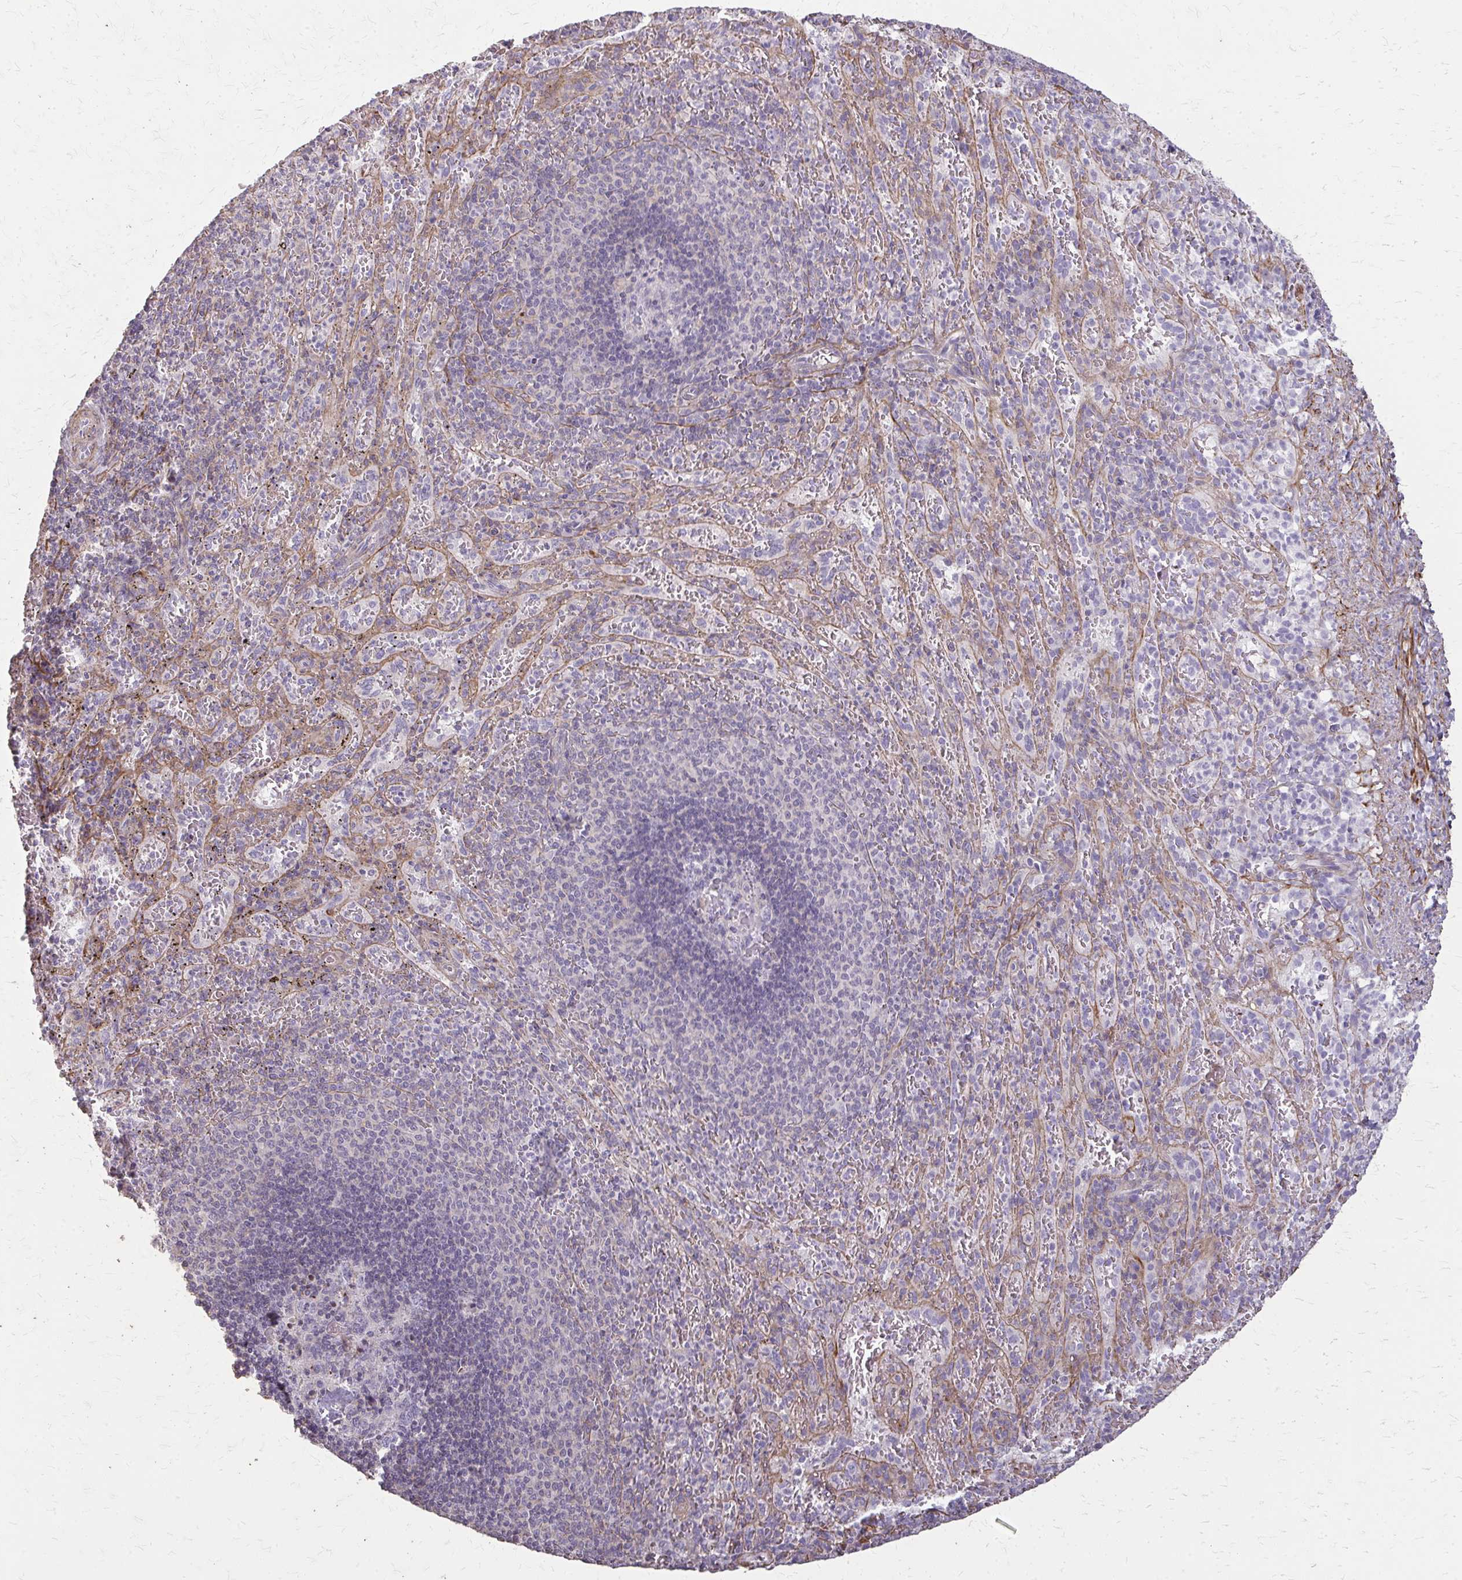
{"staining": {"intensity": "negative", "quantity": "none", "location": "none"}, "tissue": "spleen", "cell_type": "Cells in red pulp", "image_type": "normal", "snomed": [{"axis": "morphology", "description": "Normal tissue, NOS"}, {"axis": "topography", "description": "Spleen"}], "caption": "Immunohistochemistry image of benign spleen stained for a protein (brown), which demonstrates no staining in cells in red pulp.", "gene": "TENM4", "patient": {"sex": "male", "age": 57}}